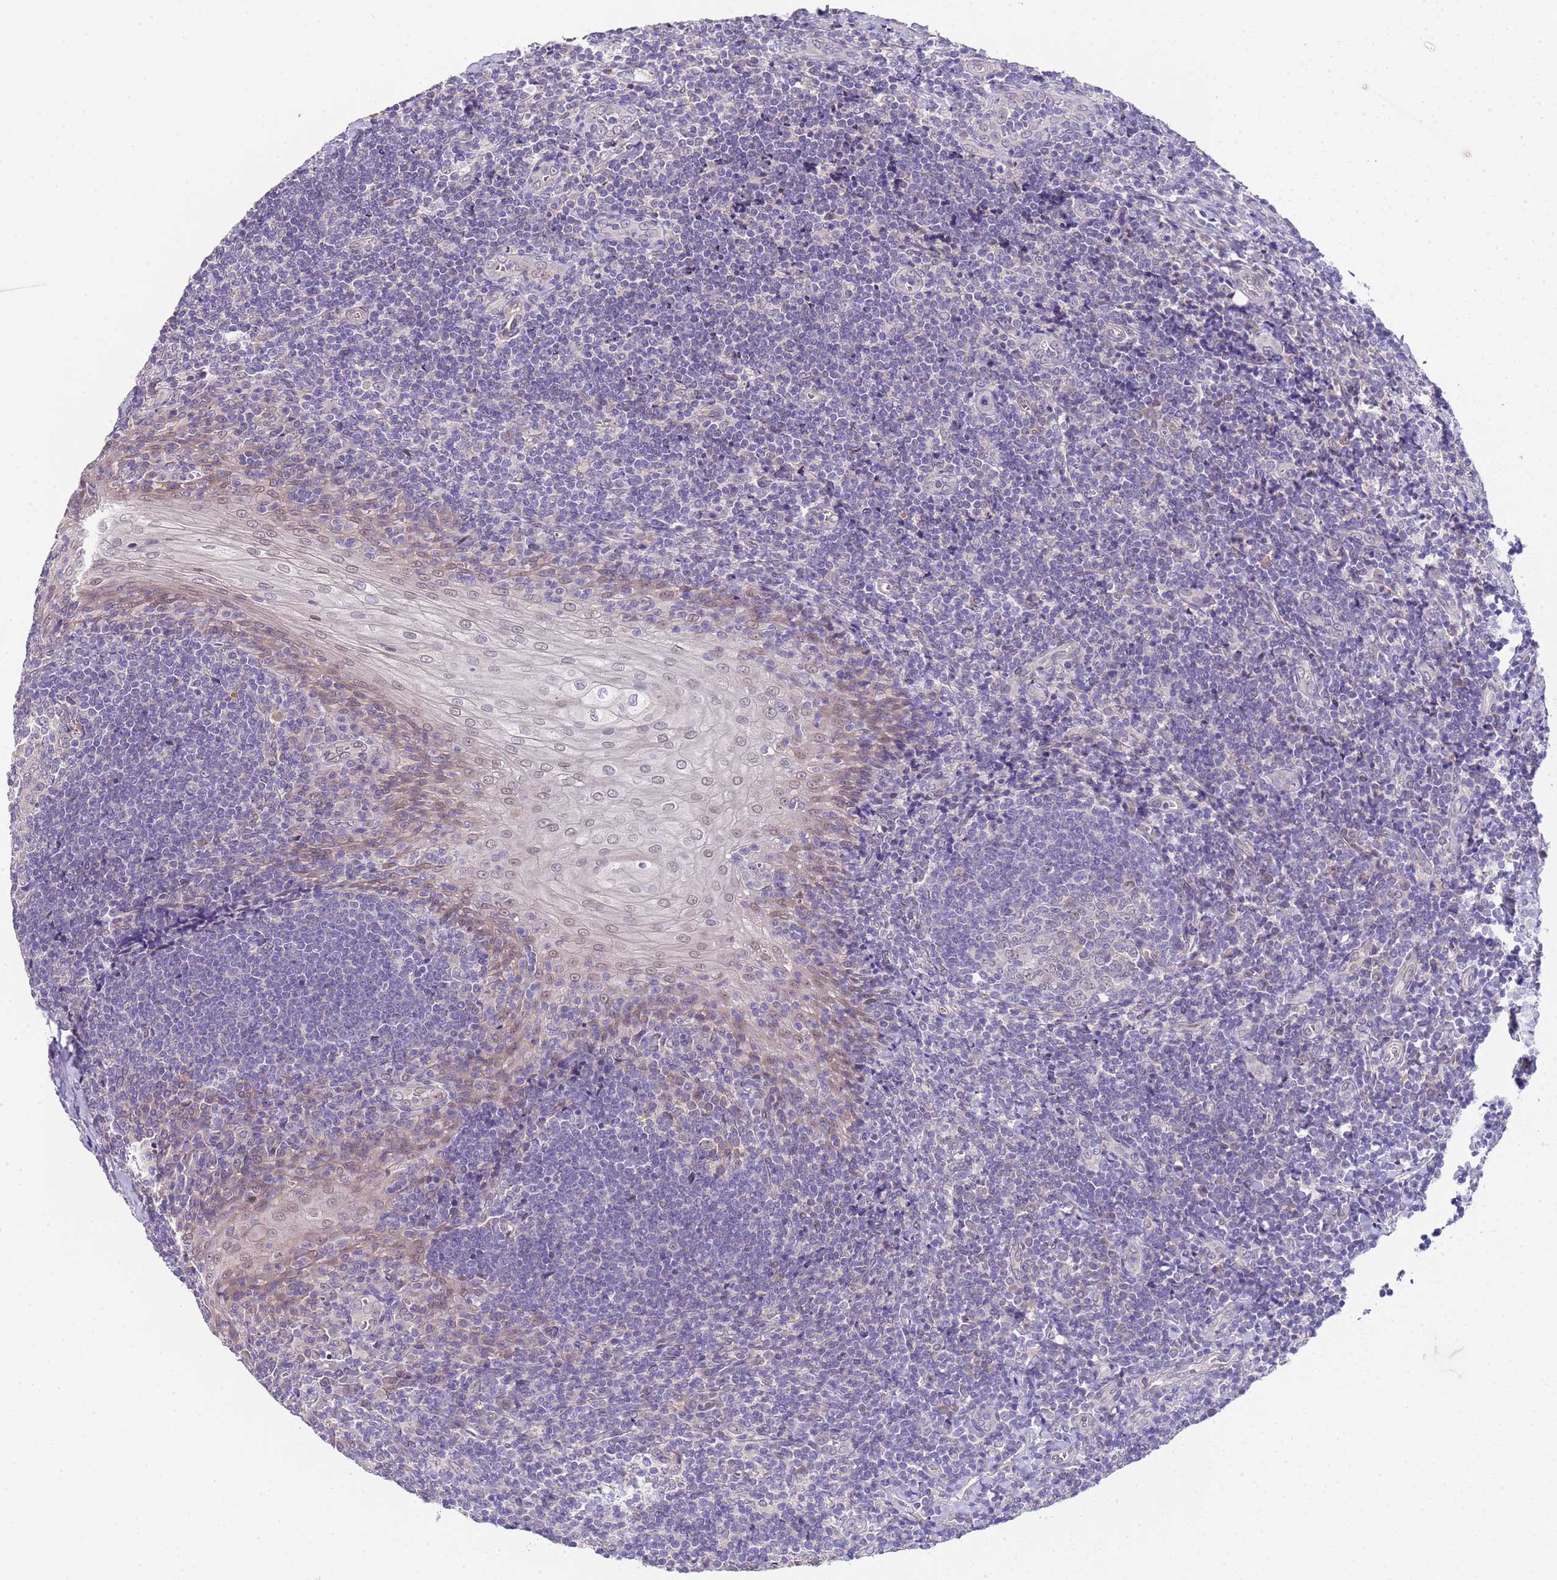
{"staining": {"intensity": "negative", "quantity": "none", "location": "none"}, "tissue": "tonsil", "cell_type": "Germinal center cells", "image_type": "normal", "snomed": [{"axis": "morphology", "description": "Normal tissue, NOS"}, {"axis": "topography", "description": "Tonsil"}], "caption": "This is an immunohistochemistry (IHC) photomicrograph of normal tonsil. There is no staining in germinal center cells.", "gene": "TRMT10A", "patient": {"sex": "male", "age": 27}}